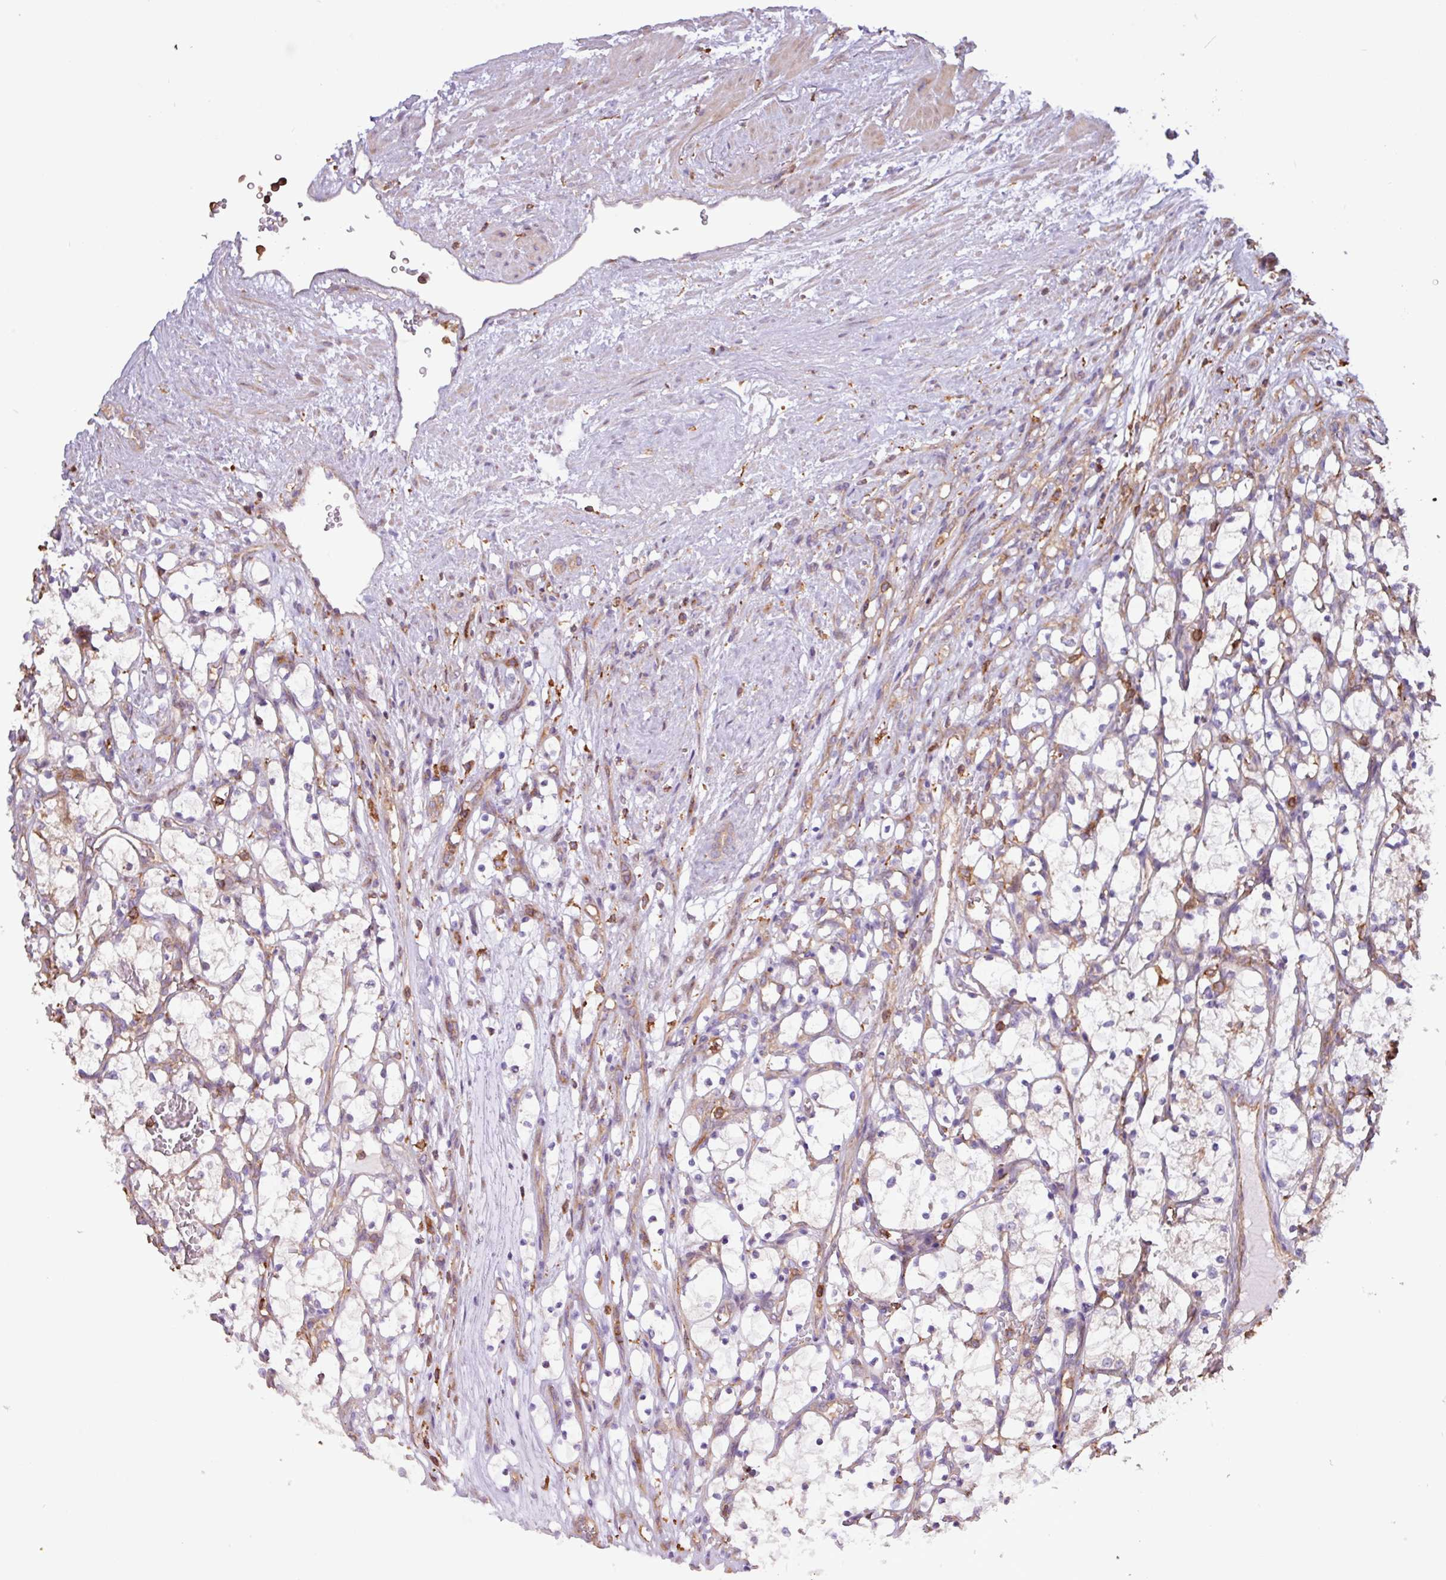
{"staining": {"intensity": "negative", "quantity": "none", "location": "none"}, "tissue": "renal cancer", "cell_type": "Tumor cells", "image_type": "cancer", "snomed": [{"axis": "morphology", "description": "Adenocarcinoma, NOS"}, {"axis": "topography", "description": "Kidney"}], "caption": "This histopathology image is of renal cancer (adenocarcinoma) stained with immunohistochemistry (IHC) to label a protein in brown with the nuclei are counter-stained blue. There is no expression in tumor cells.", "gene": "ACTR3", "patient": {"sex": "female", "age": 69}}